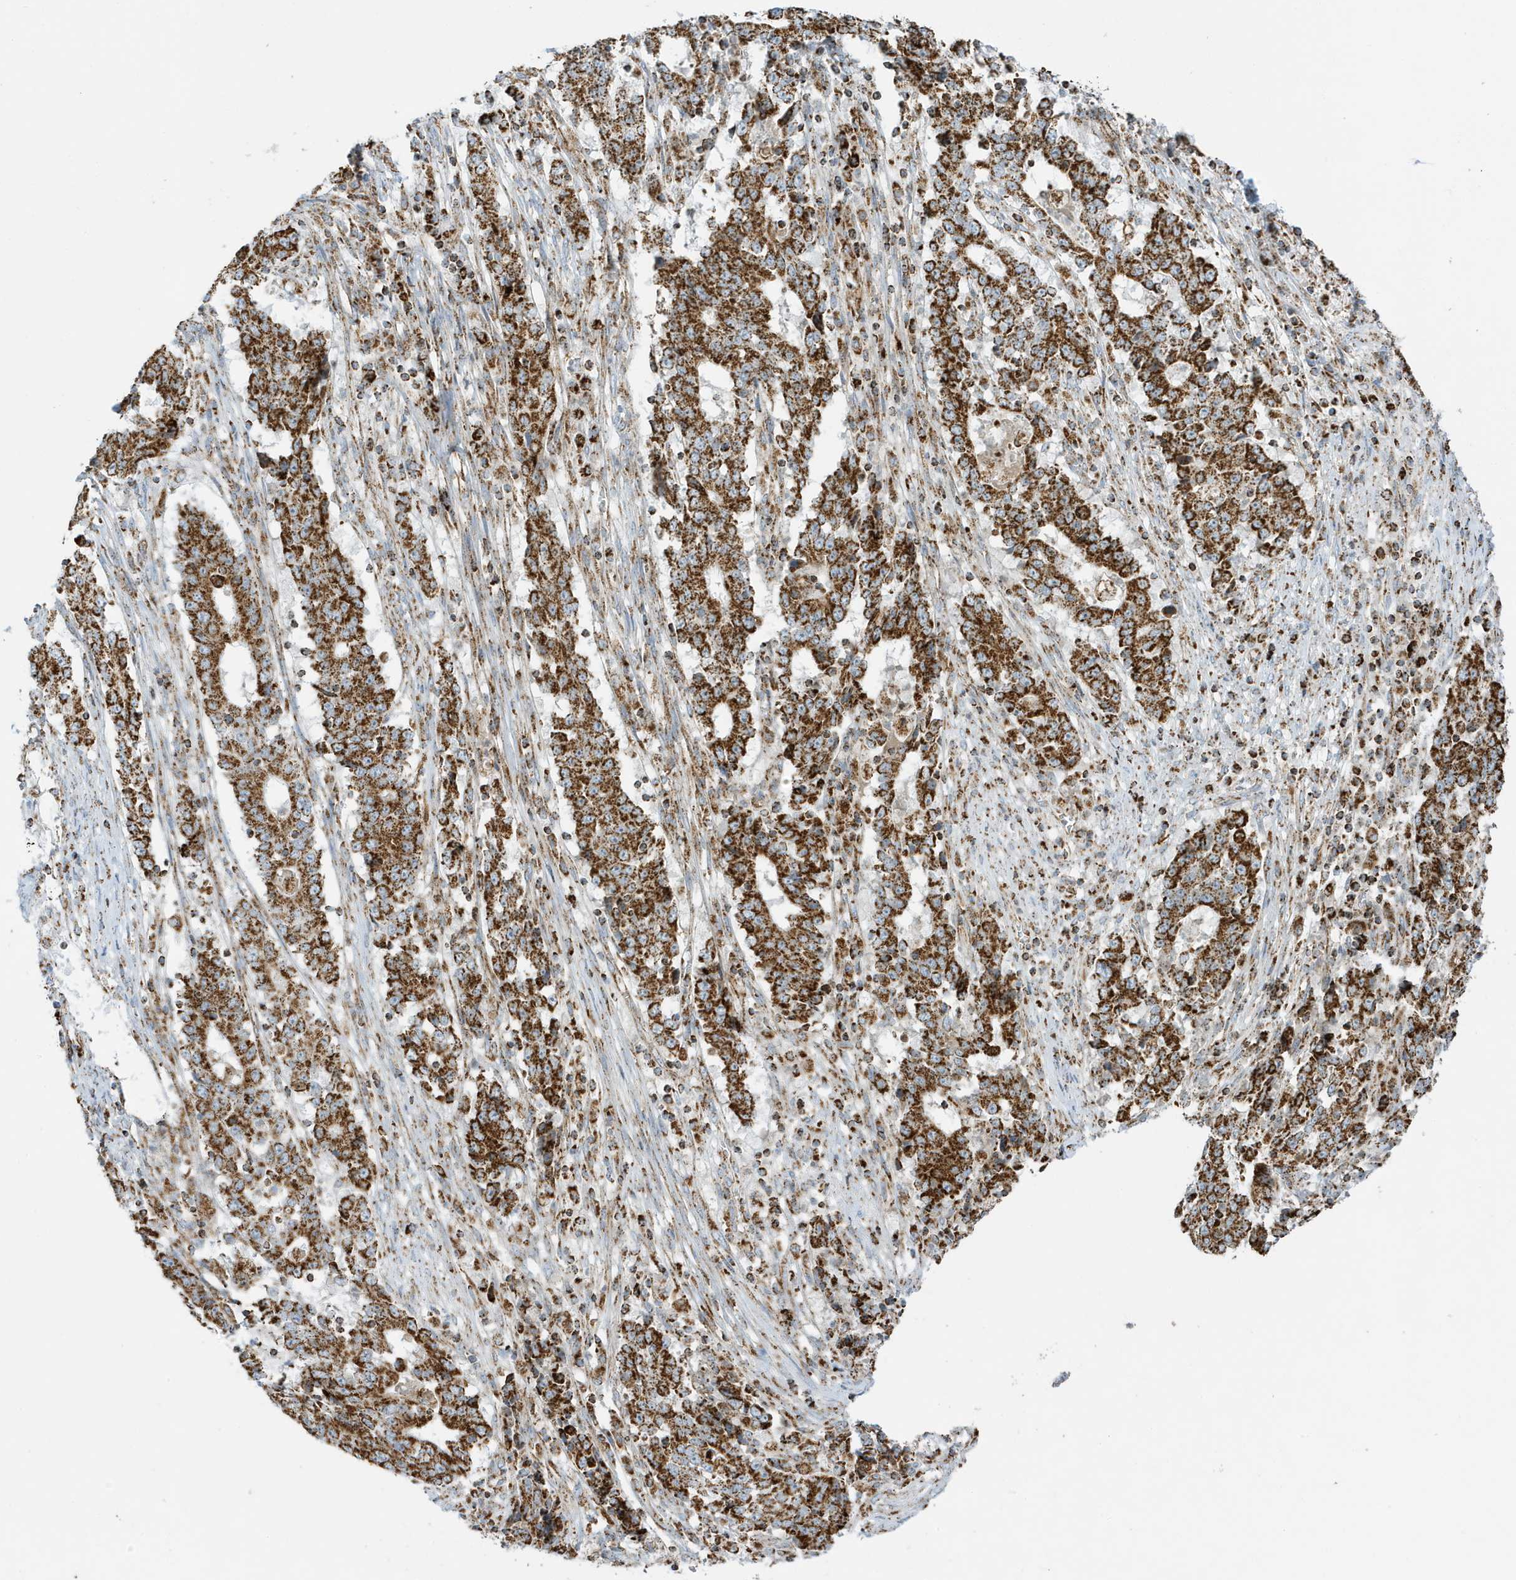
{"staining": {"intensity": "strong", "quantity": ">75%", "location": "cytoplasmic/membranous"}, "tissue": "stomach cancer", "cell_type": "Tumor cells", "image_type": "cancer", "snomed": [{"axis": "morphology", "description": "Adenocarcinoma, NOS"}, {"axis": "topography", "description": "Stomach"}], "caption": "Human stomach adenocarcinoma stained for a protein (brown) displays strong cytoplasmic/membranous positive positivity in about >75% of tumor cells.", "gene": "ATP5ME", "patient": {"sex": "male", "age": 59}}